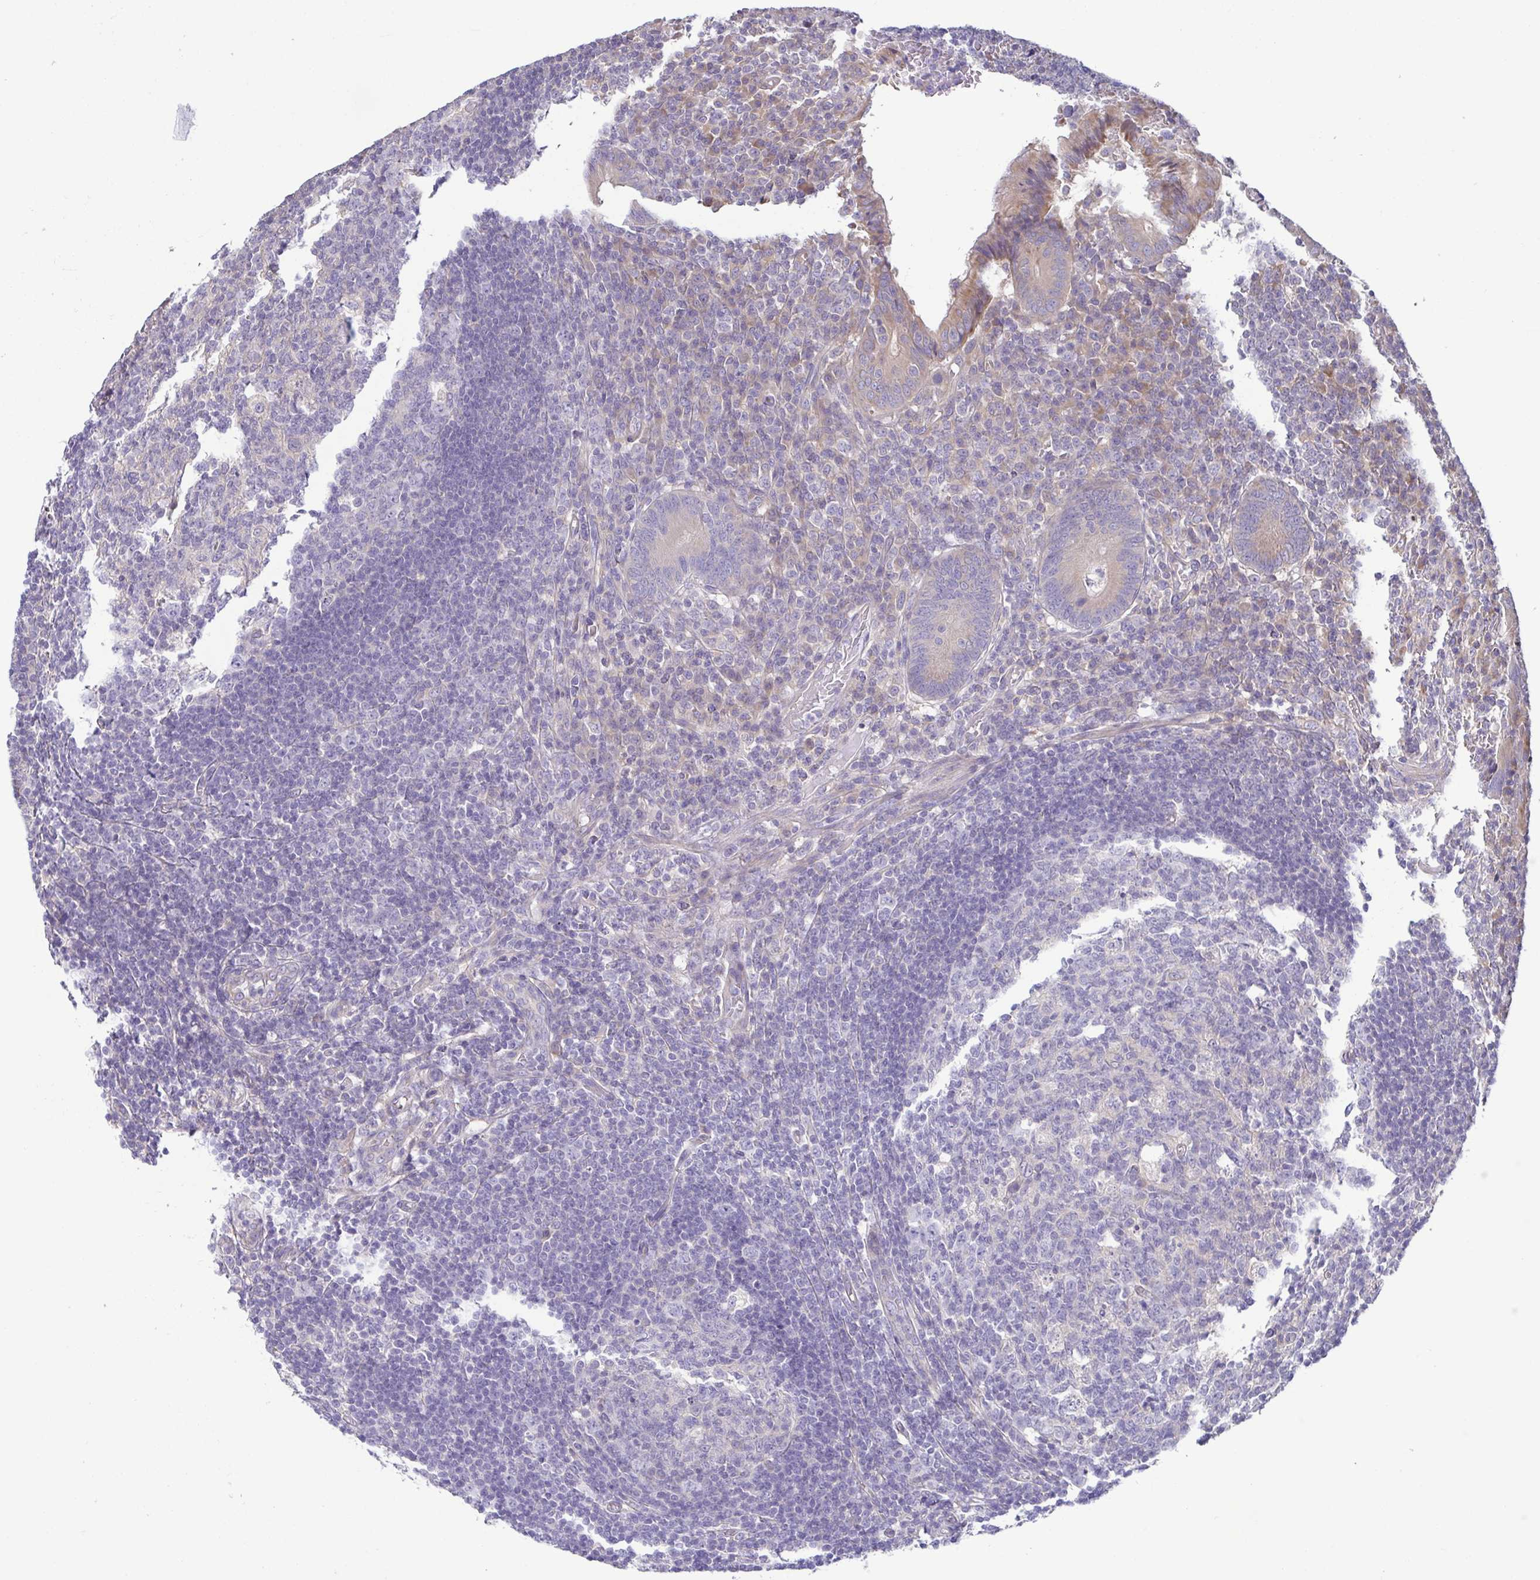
{"staining": {"intensity": "moderate", "quantity": "25%-75%", "location": "cytoplasmic/membranous"}, "tissue": "appendix", "cell_type": "Glandular cells", "image_type": "normal", "snomed": [{"axis": "morphology", "description": "Normal tissue, NOS"}, {"axis": "topography", "description": "Appendix"}], "caption": "This histopathology image displays IHC staining of unremarkable human appendix, with medium moderate cytoplasmic/membranous expression in approximately 25%-75% of glandular cells.", "gene": "LMF2", "patient": {"sex": "male", "age": 18}}